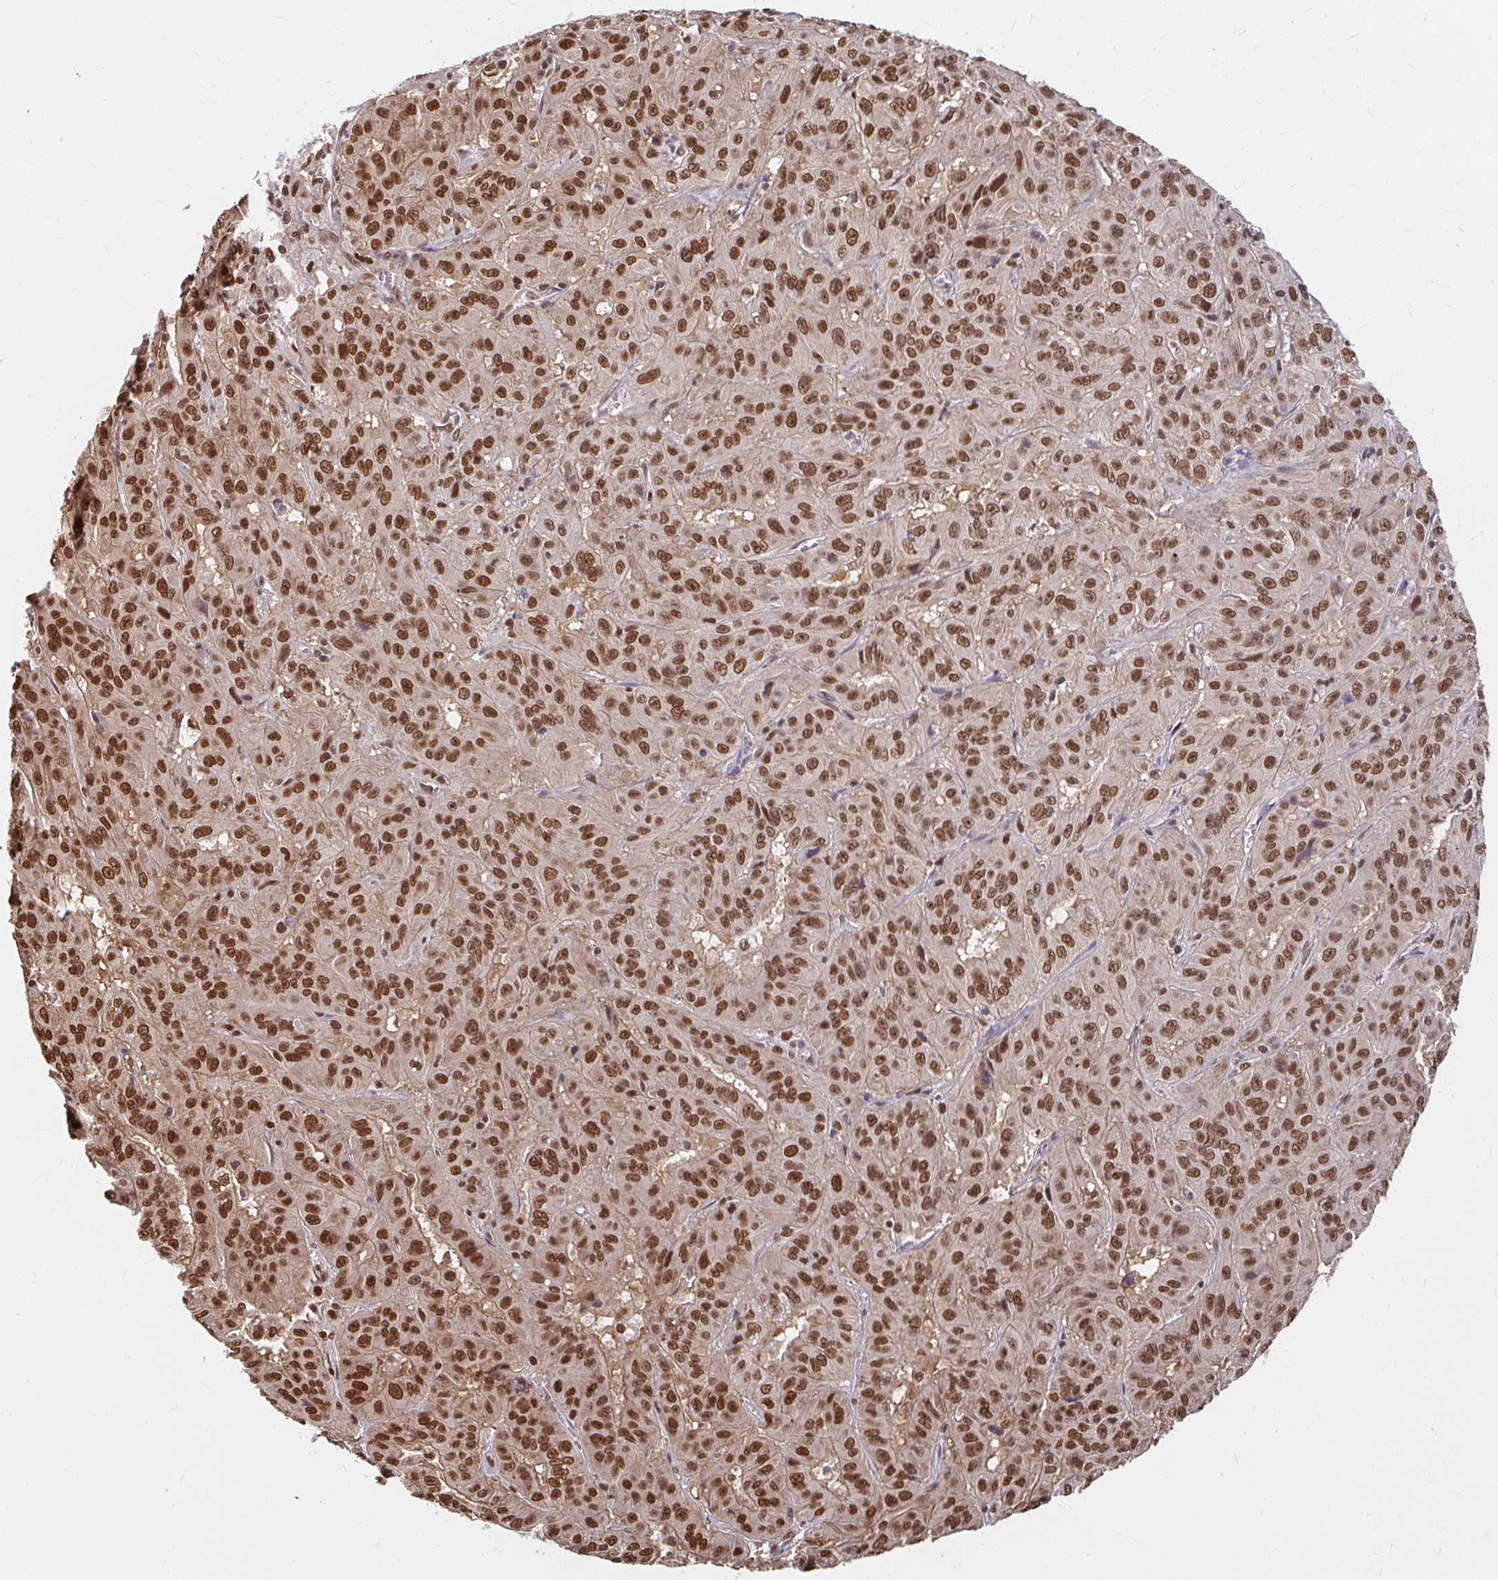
{"staining": {"intensity": "moderate", "quantity": ">75%", "location": "cytoplasmic/membranous,nuclear"}, "tissue": "pancreatic cancer", "cell_type": "Tumor cells", "image_type": "cancer", "snomed": [{"axis": "morphology", "description": "Adenocarcinoma, NOS"}, {"axis": "topography", "description": "Pancreas"}], "caption": "Immunohistochemistry photomicrograph of neoplastic tissue: pancreatic adenocarcinoma stained using immunohistochemistry (IHC) shows medium levels of moderate protein expression localized specifically in the cytoplasmic/membranous and nuclear of tumor cells, appearing as a cytoplasmic/membranous and nuclear brown color.", "gene": "XPO1", "patient": {"sex": "male", "age": 63}}